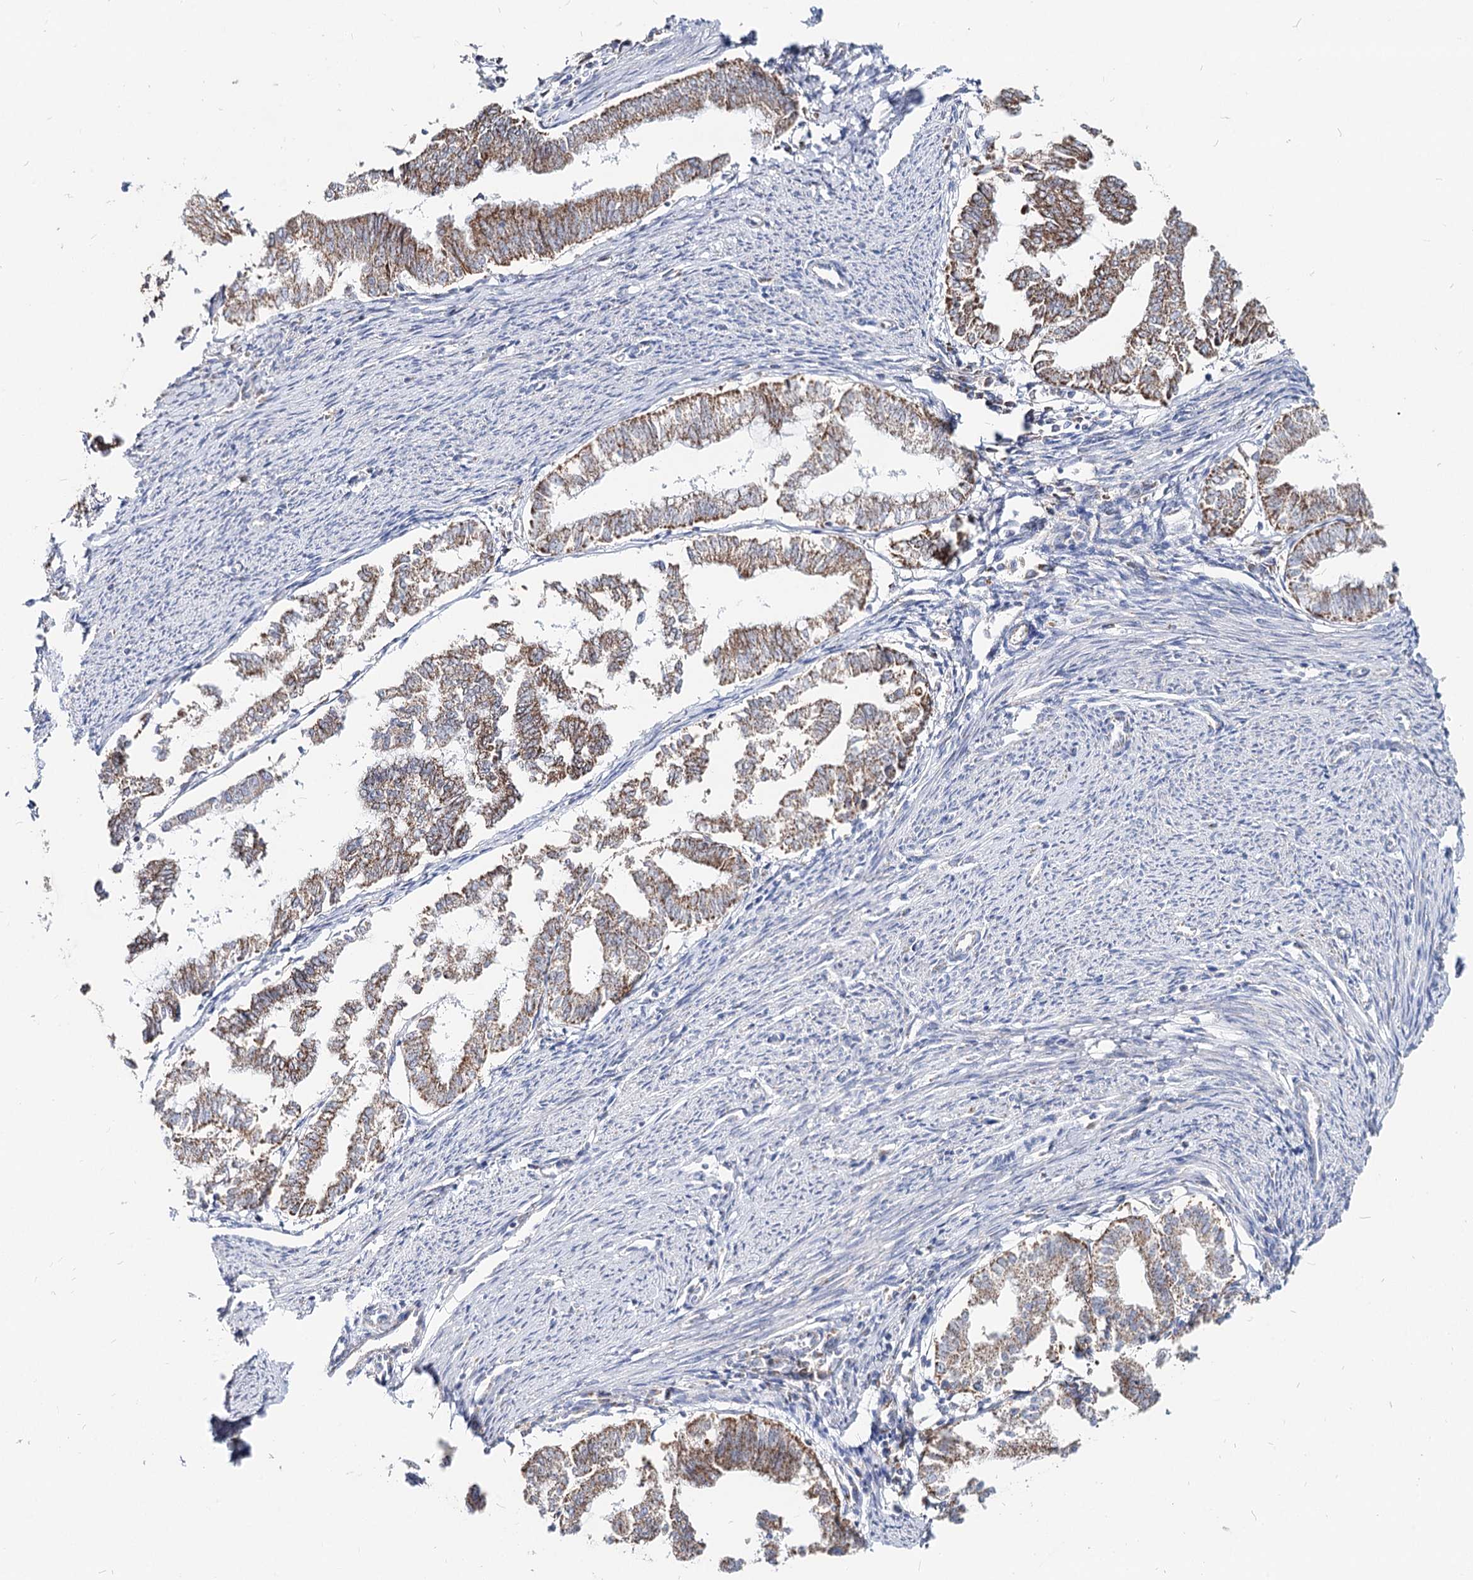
{"staining": {"intensity": "moderate", "quantity": ">75%", "location": "cytoplasmic/membranous"}, "tissue": "endometrial cancer", "cell_type": "Tumor cells", "image_type": "cancer", "snomed": [{"axis": "morphology", "description": "Adenocarcinoma, NOS"}, {"axis": "topography", "description": "Endometrium"}], "caption": "Immunohistochemical staining of adenocarcinoma (endometrial) reveals medium levels of moderate cytoplasmic/membranous protein positivity in approximately >75% of tumor cells. The protein is stained brown, and the nuclei are stained in blue (DAB IHC with brightfield microscopy, high magnification).", "gene": "MCCC2", "patient": {"sex": "female", "age": 79}}